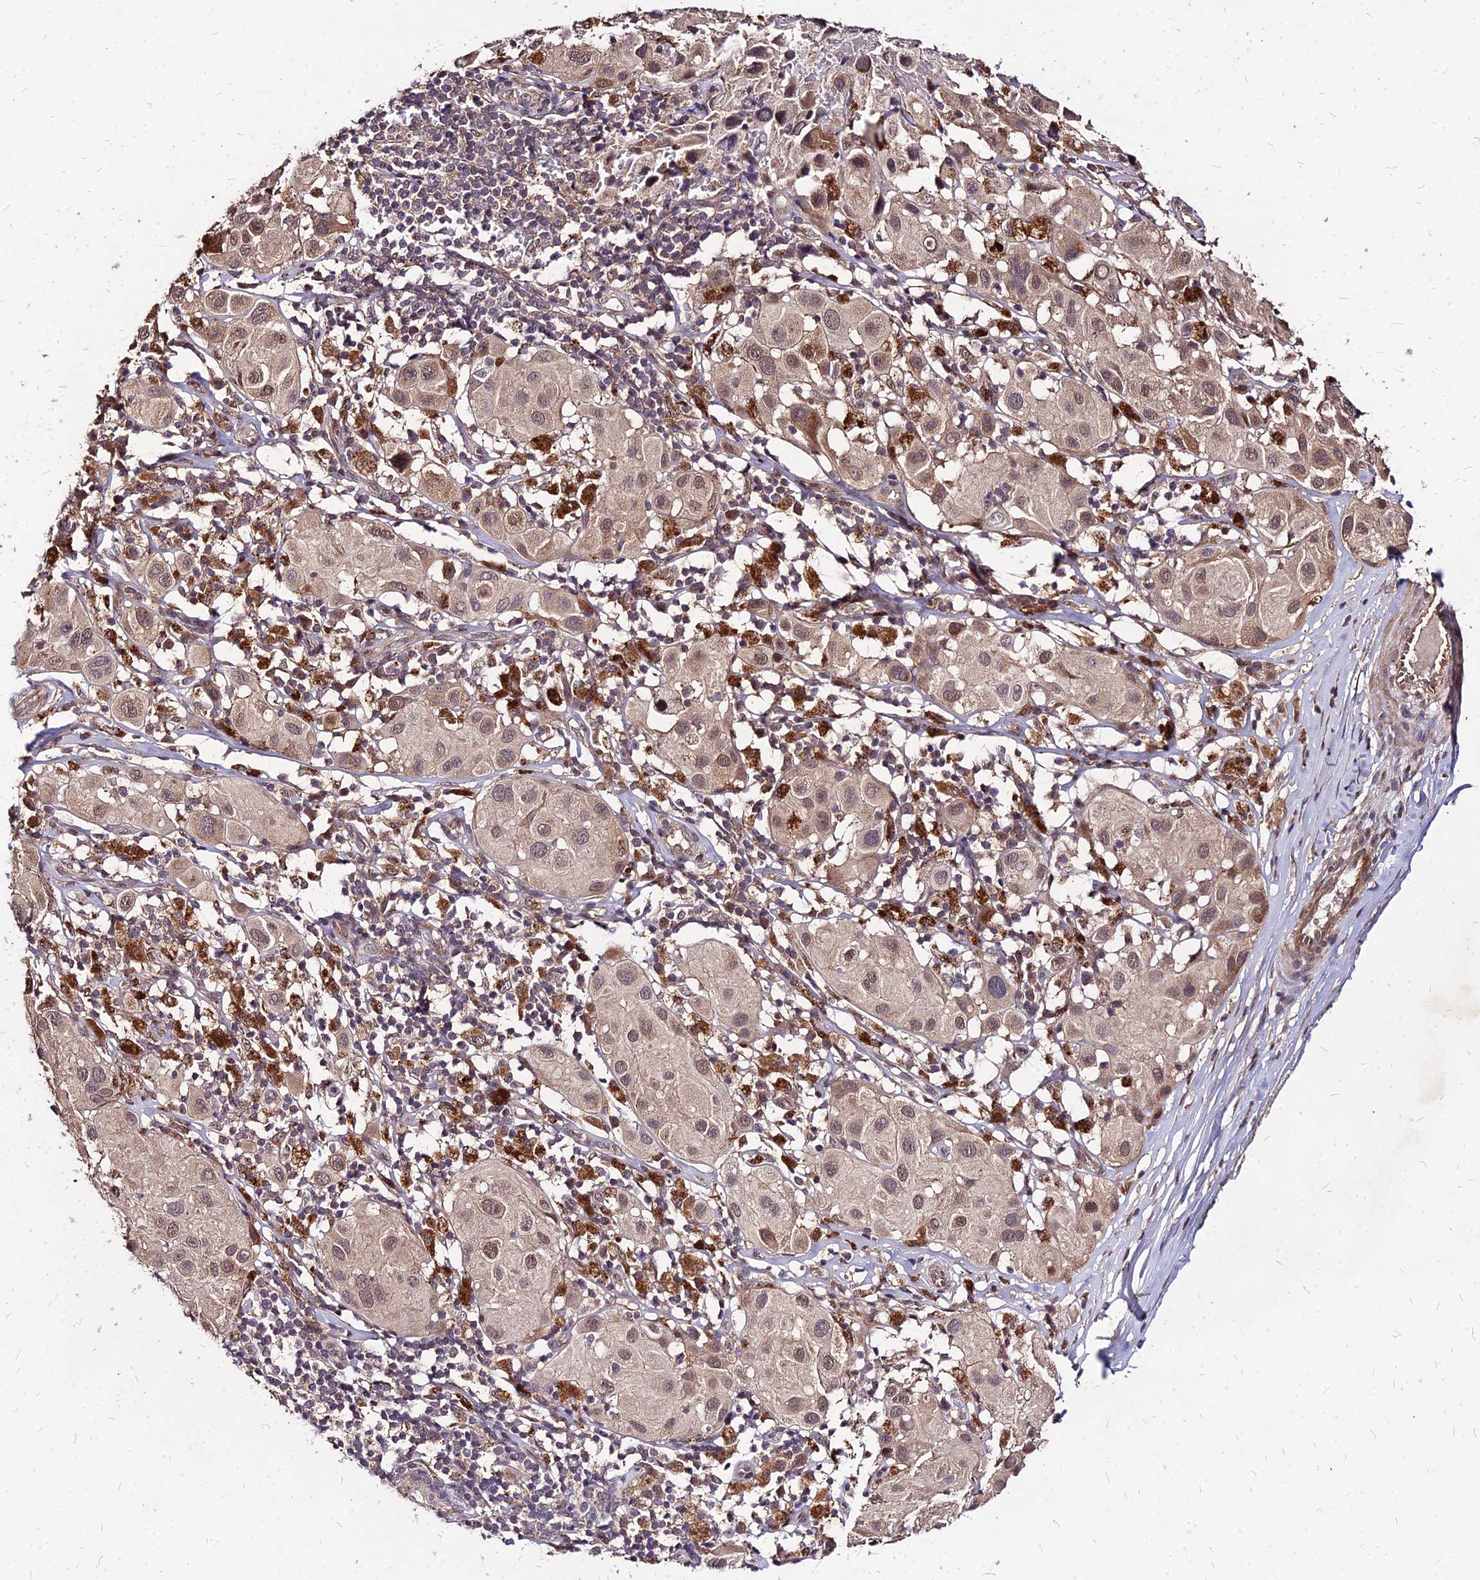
{"staining": {"intensity": "weak", "quantity": ">75%", "location": "cytoplasmic/membranous,nuclear"}, "tissue": "melanoma", "cell_type": "Tumor cells", "image_type": "cancer", "snomed": [{"axis": "morphology", "description": "Malignant melanoma, Metastatic site"}, {"axis": "topography", "description": "Skin"}], "caption": "Malignant melanoma (metastatic site) stained for a protein (brown) demonstrates weak cytoplasmic/membranous and nuclear positive staining in about >75% of tumor cells.", "gene": "APBA3", "patient": {"sex": "male", "age": 41}}